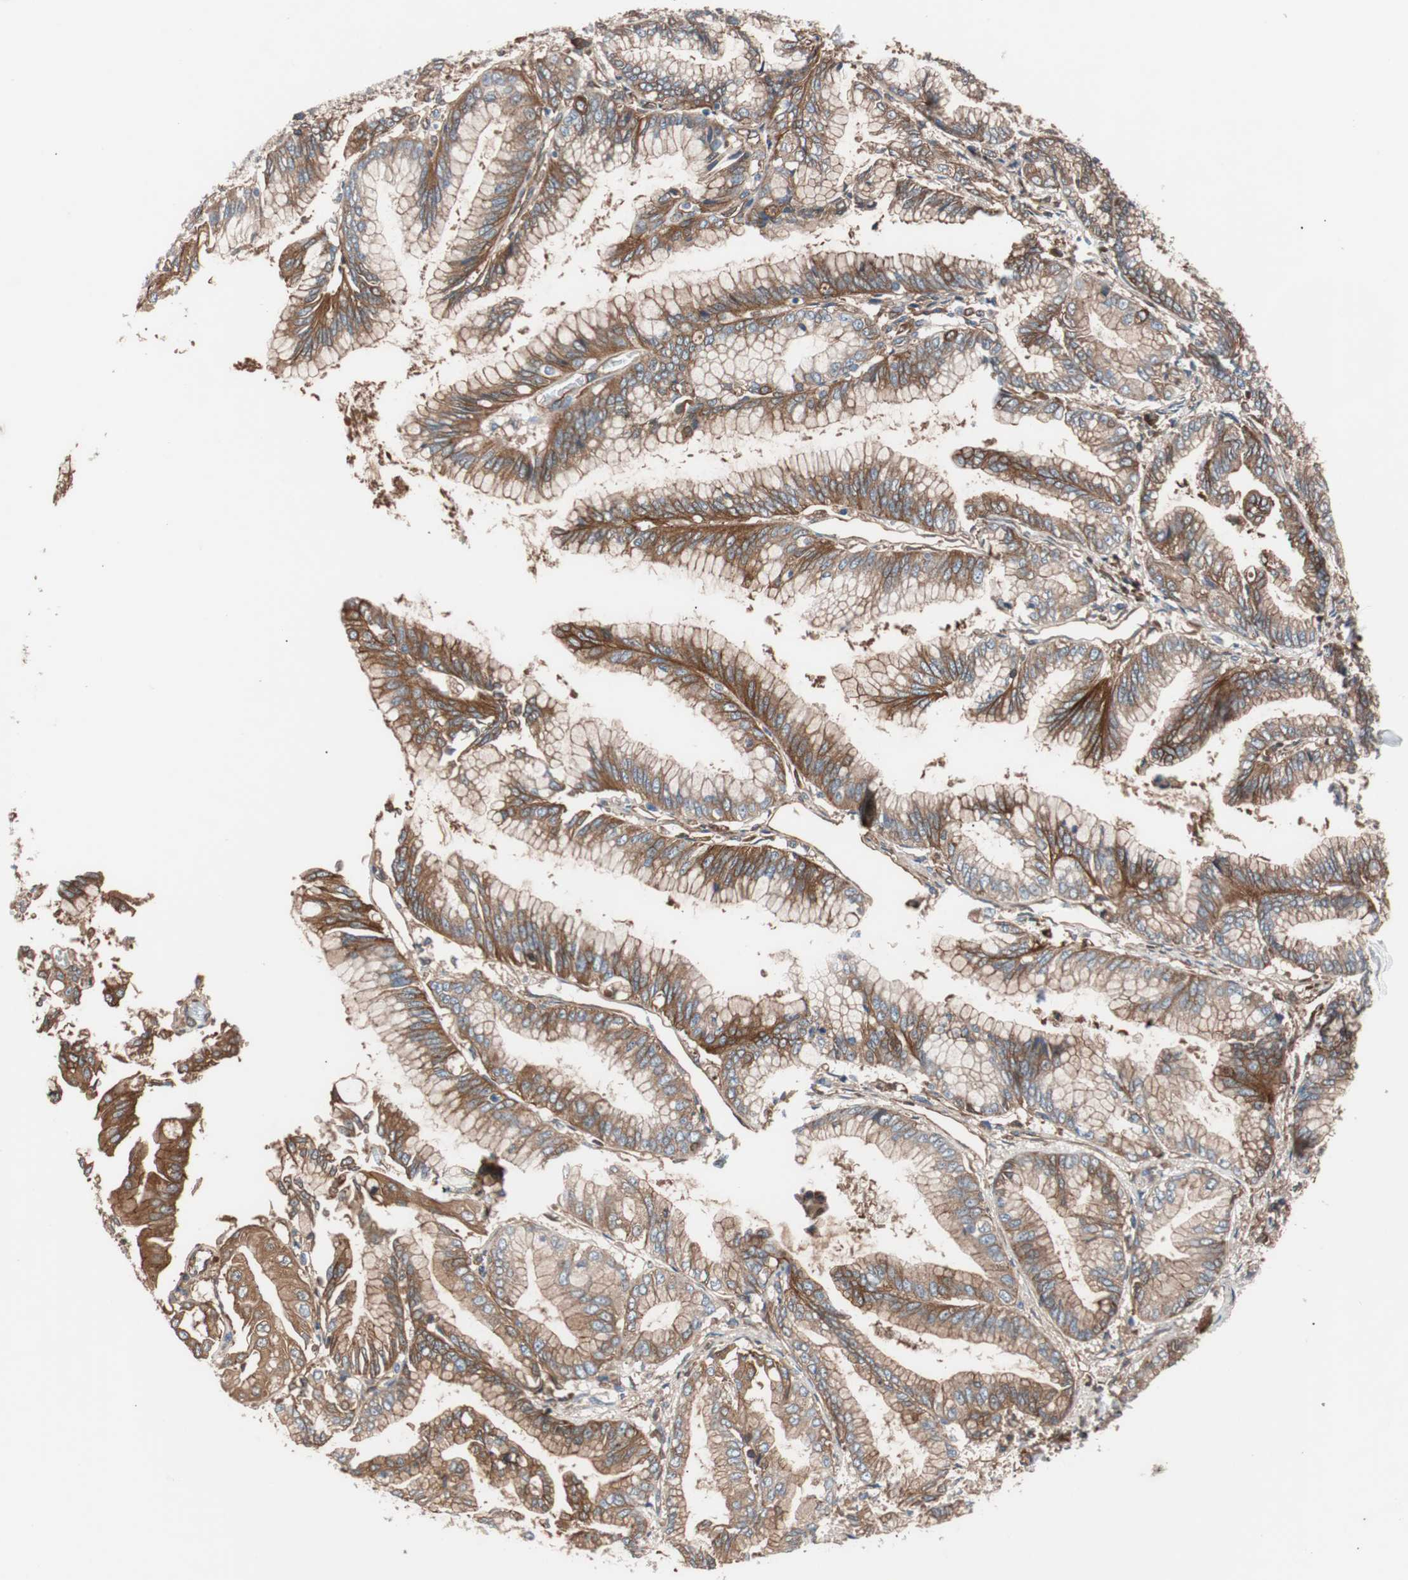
{"staining": {"intensity": "moderate", "quantity": ">75%", "location": "cytoplasmic/membranous"}, "tissue": "pancreatic cancer", "cell_type": "Tumor cells", "image_type": "cancer", "snomed": [{"axis": "morphology", "description": "Adenocarcinoma, NOS"}, {"axis": "topography", "description": "Pancreas"}], "caption": "Immunohistochemical staining of human pancreatic cancer (adenocarcinoma) reveals medium levels of moderate cytoplasmic/membranous positivity in approximately >75% of tumor cells. (DAB (3,3'-diaminobenzidine) = brown stain, brightfield microscopy at high magnification).", "gene": "SPINT1", "patient": {"sex": "female", "age": 64}}